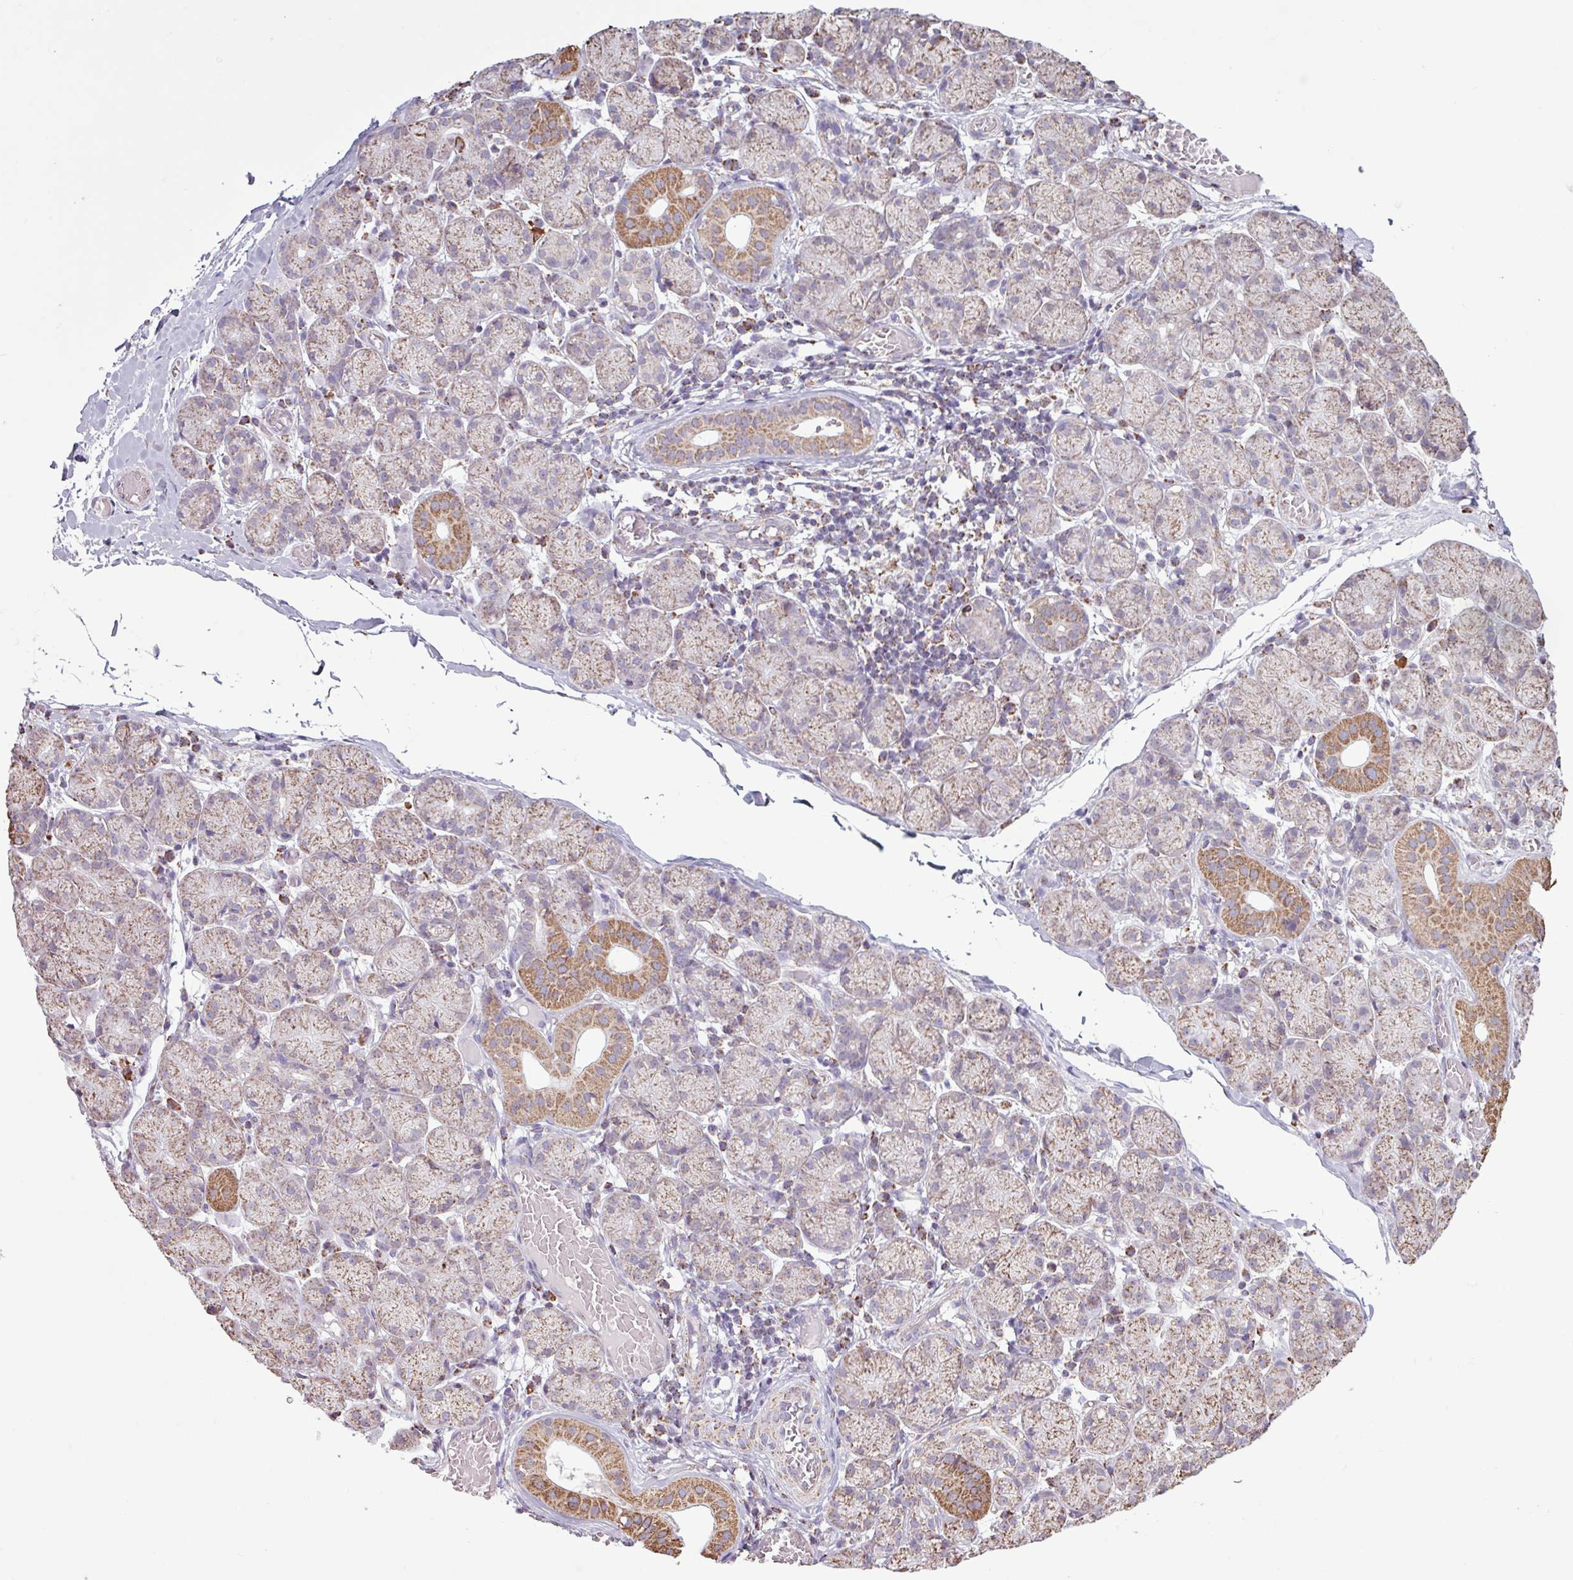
{"staining": {"intensity": "strong", "quantity": "25%-75%", "location": "cytoplasmic/membranous"}, "tissue": "salivary gland", "cell_type": "Glandular cells", "image_type": "normal", "snomed": [{"axis": "morphology", "description": "Normal tissue, NOS"}, {"axis": "topography", "description": "Salivary gland"}], "caption": "The histopathology image demonstrates staining of unremarkable salivary gland, revealing strong cytoplasmic/membranous protein positivity (brown color) within glandular cells.", "gene": "ALG8", "patient": {"sex": "female", "age": 24}}